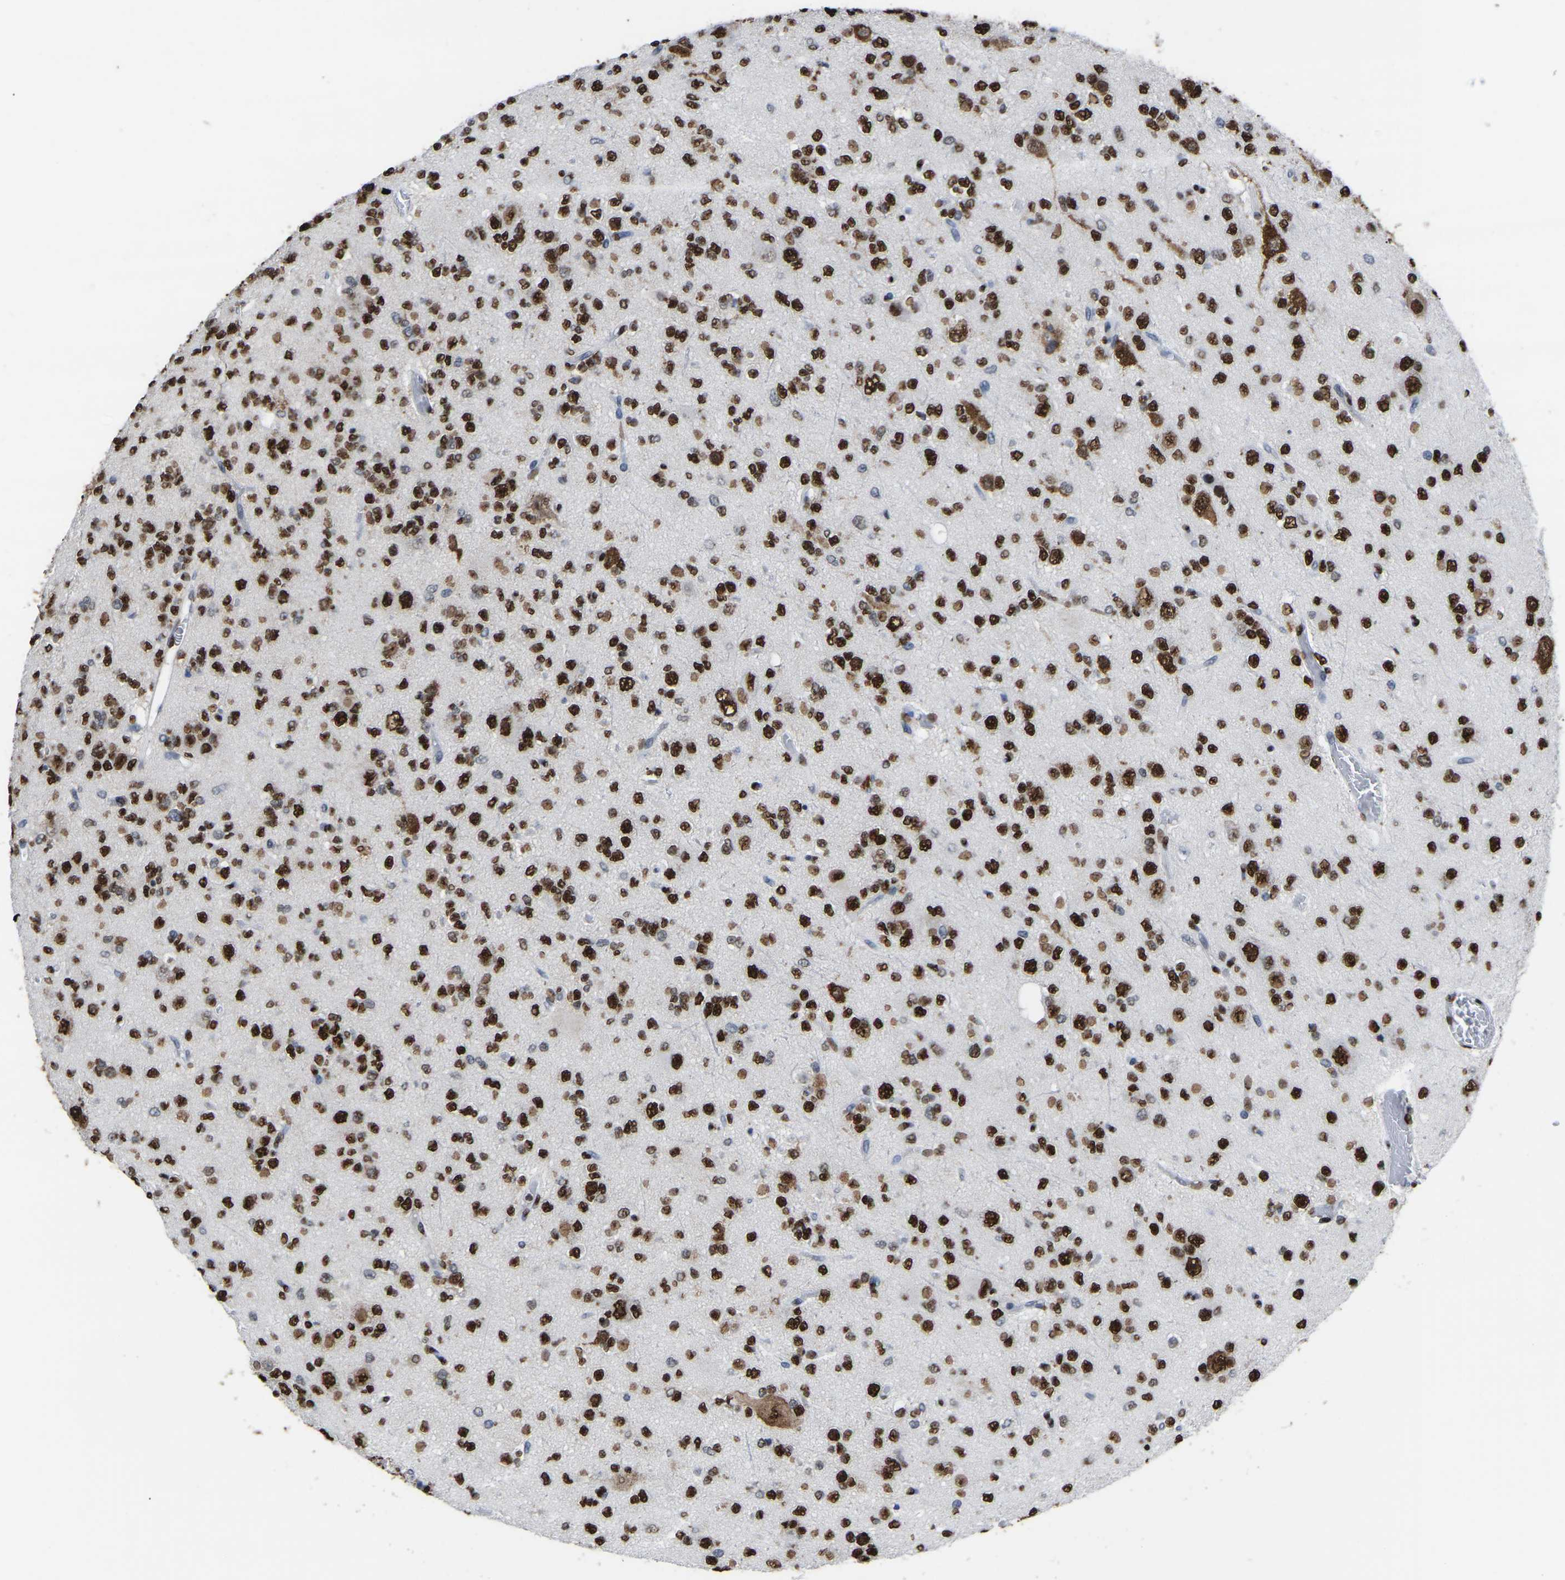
{"staining": {"intensity": "strong", "quantity": ">75%", "location": "nuclear"}, "tissue": "glioma", "cell_type": "Tumor cells", "image_type": "cancer", "snomed": [{"axis": "morphology", "description": "Glioma, malignant, Low grade"}, {"axis": "topography", "description": "Brain"}], "caption": "Tumor cells demonstrate high levels of strong nuclear positivity in about >75% of cells in human malignant glioma (low-grade). (DAB (3,3'-diaminobenzidine) = brown stain, brightfield microscopy at high magnification).", "gene": "RBL2", "patient": {"sex": "male", "age": 38}}